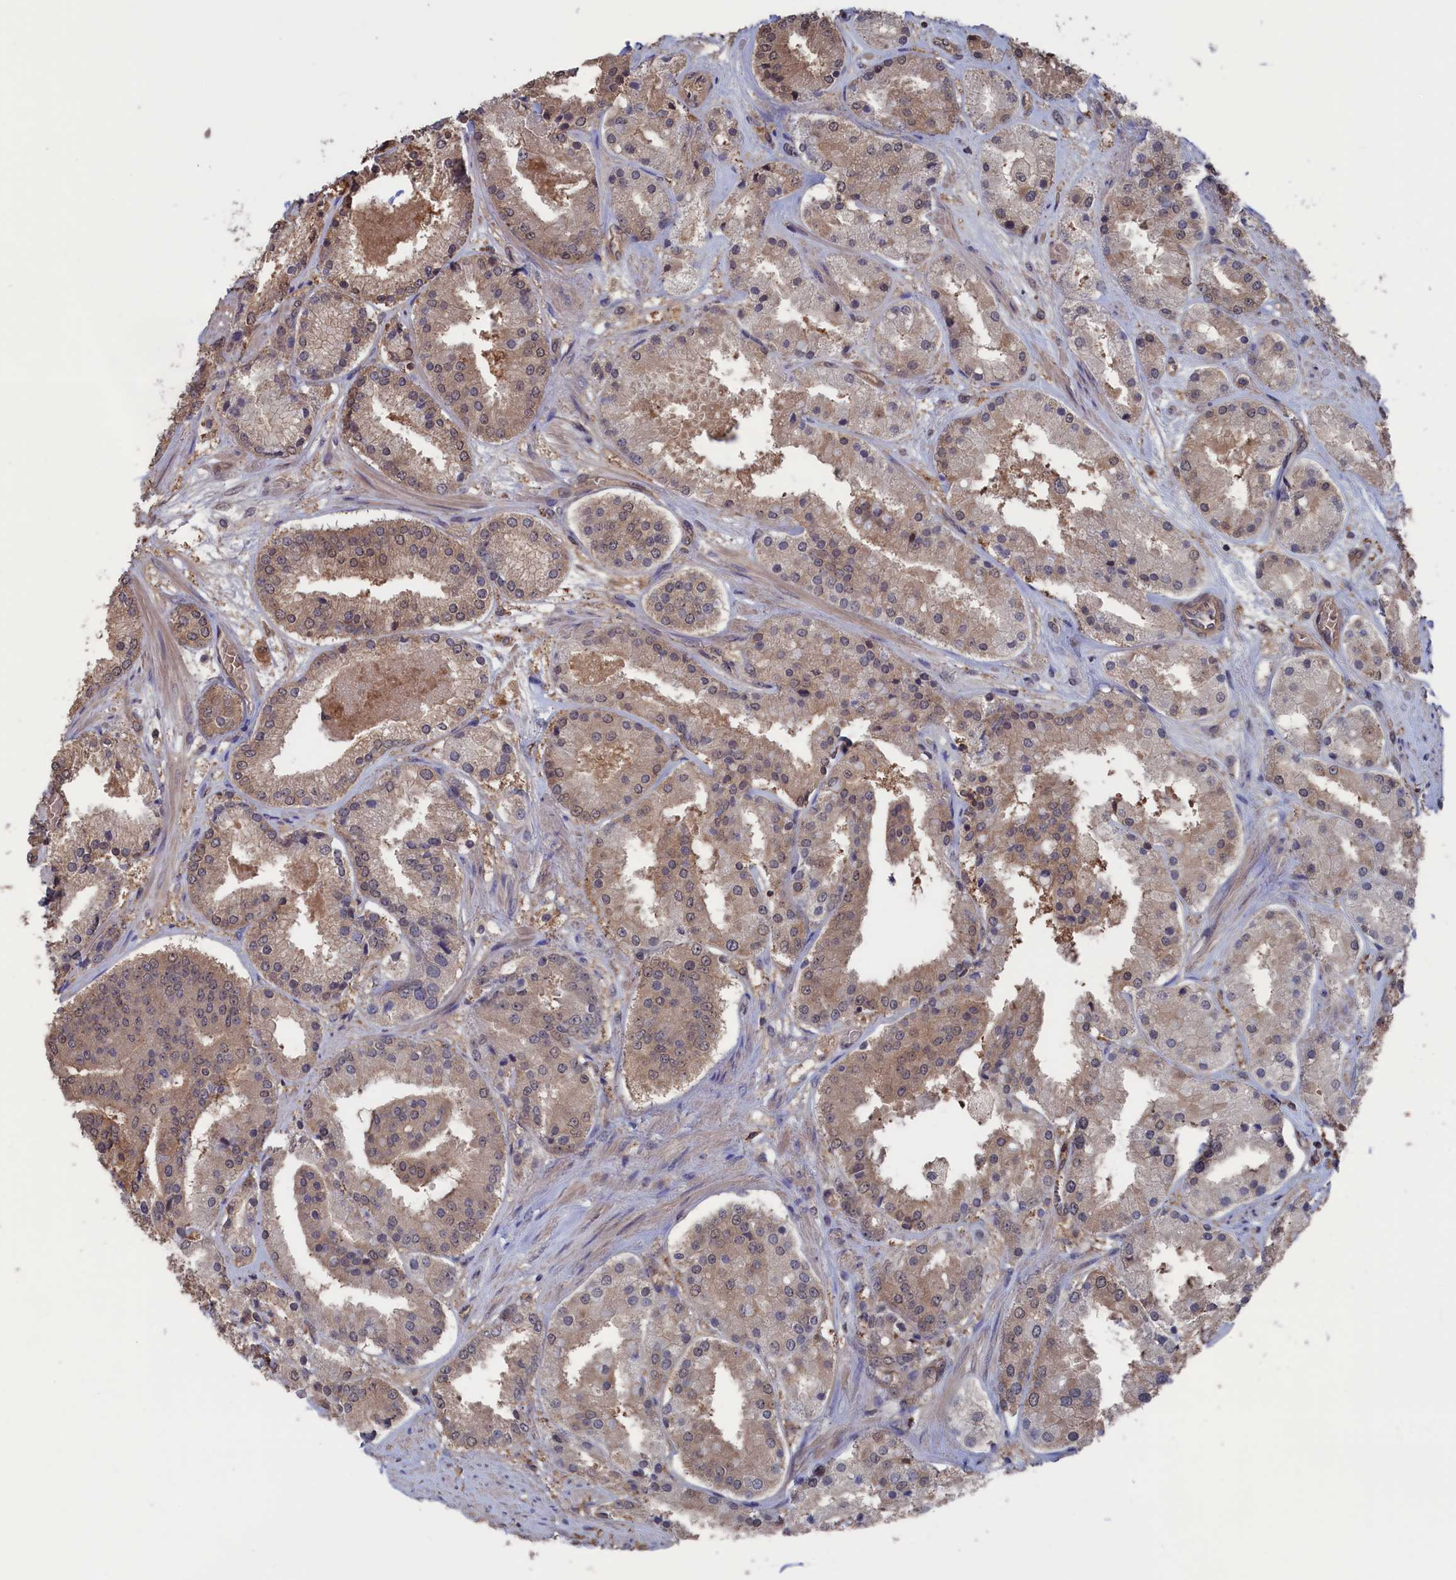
{"staining": {"intensity": "weak", "quantity": "25%-75%", "location": "cytoplasmic/membranous"}, "tissue": "prostate cancer", "cell_type": "Tumor cells", "image_type": "cancer", "snomed": [{"axis": "morphology", "description": "Adenocarcinoma, High grade"}, {"axis": "topography", "description": "Prostate"}], "caption": "This photomicrograph exhibits prostate cancer stained with IHC to label a protein in brown. The cytoplasmic/membranous of tumor cells show weak positivity for the protein. Nuclei are counter-stained blue.", "gene": "NUTF2", "patient": {"sex": "male", "age": 63}}